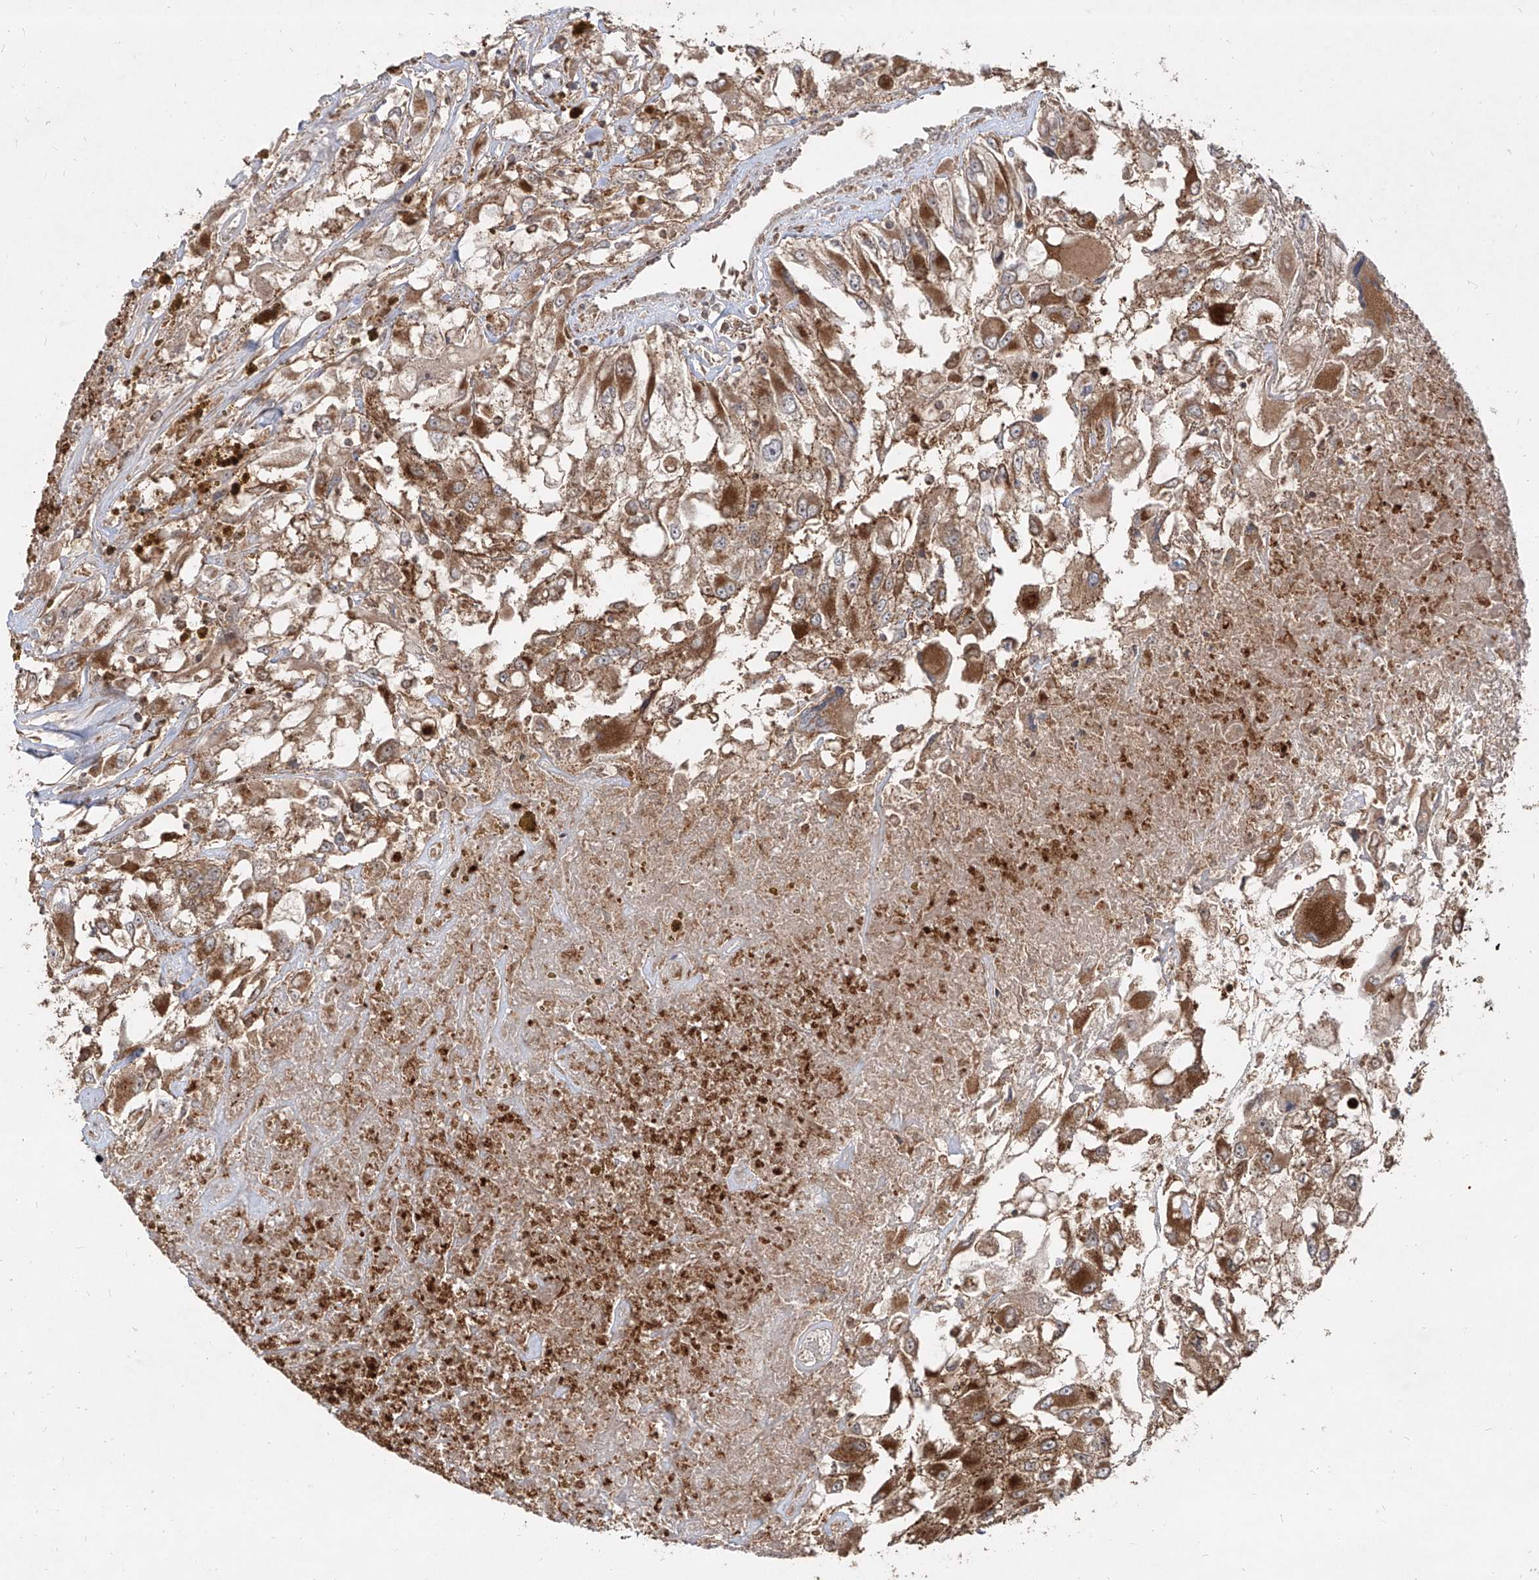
{"staining": {"intensity": "moderate", "quantity": ">75%", "location": "cytoplasmic/membranous"}, "tissue": "renal cancer", "cell_type": "Tumor cells", "image_type": "cancer", "snomed": [{"axis": "morphology", "description": "Adenocarcinoma, NOS"}, {"axis": "topography", "description": "Kidney"}], "caption": "Protein analysis of renal cancer tissue exhibits moderate cytoplasmic/membranous expression in approximately >75% of tumor cells.", "gene": "AIM2", "patient": {"sex": "female", "age": 52}}